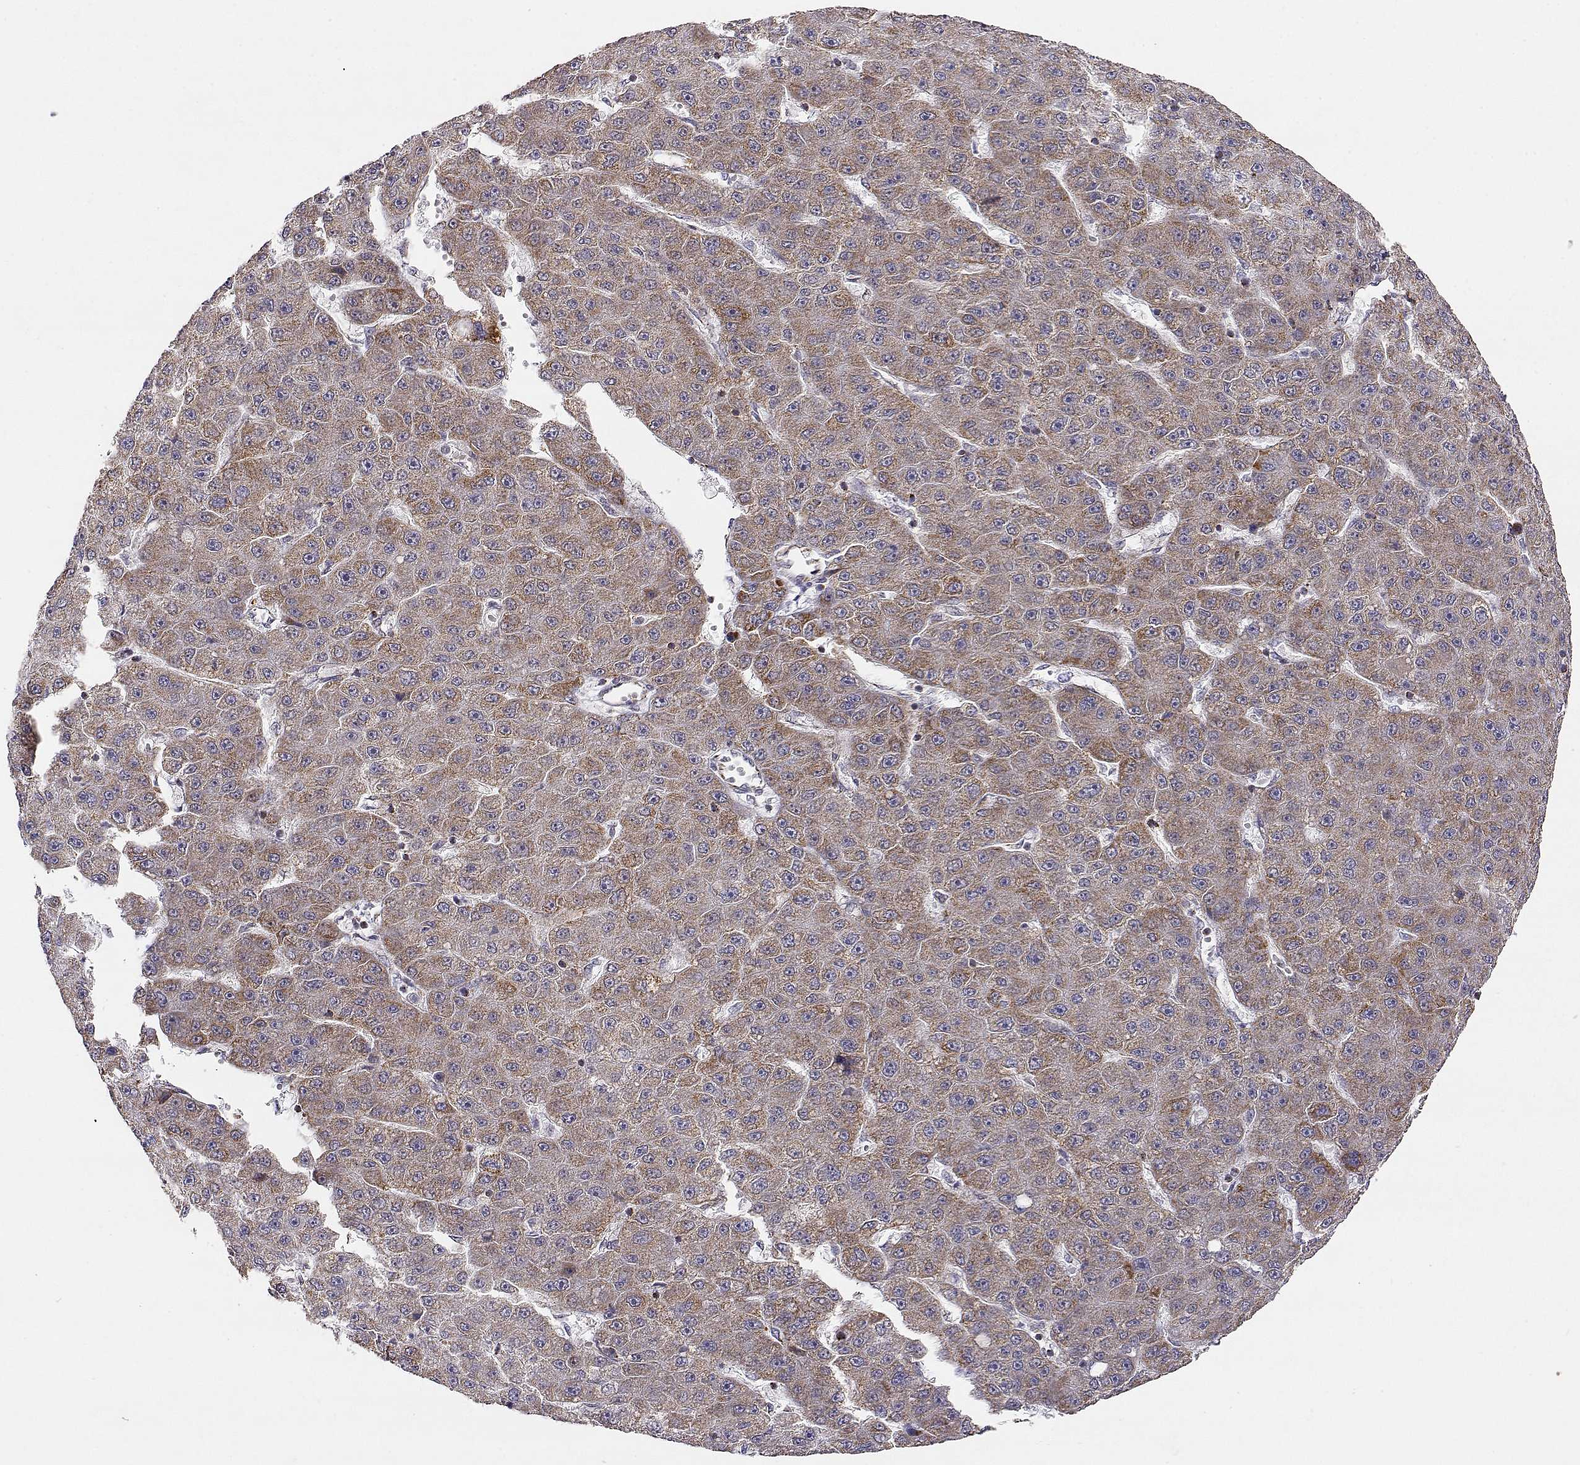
{"staining": {"intensity": "moderate", "quantity": ">75%", "location": "cytoplasmic/membranous"}, "tissue": "liver cancer", "cell_type": "Tumor cells", "image_type": "cancer", "snomed": [{"axis": "morphology", "description": "Carcinoma, Hepatocellular, NOS"}, {"axis": "topography", "description": "Liver"}], "caption": "Moderate cytoplasmic/membranous protein expression is present in about >75% of tumor cells in liver hepatocellular carcinoma. (DAB IHC, brown staining for protein, blue staining for nuclei).", "gene": "EXOG", "patient": {"sex": "male", "age": 67}}